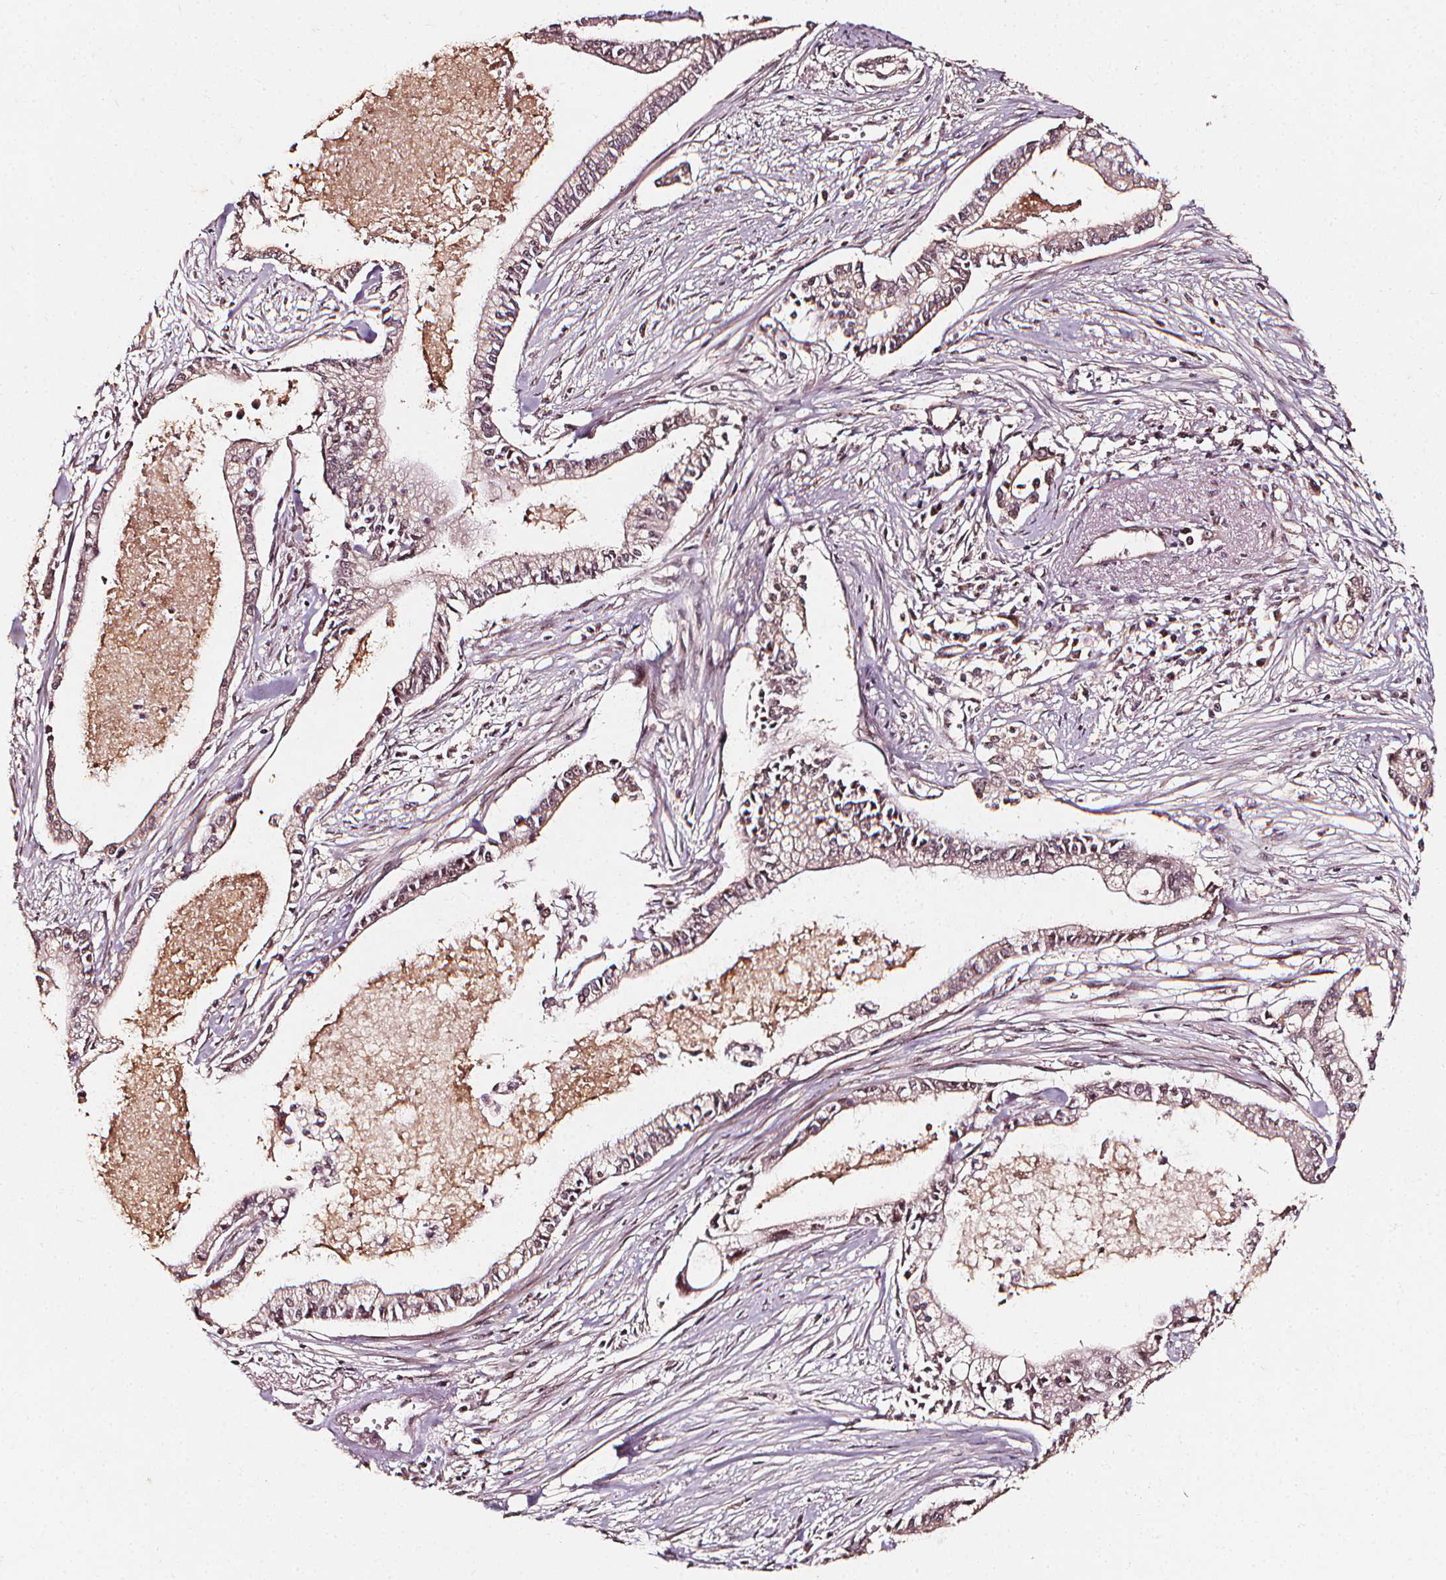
{"staining": {"intensity": "negative", "quantity": "none", "location": "none"}, "tissue": "pancreatic cancer", "cell_type": "Tumor cells", "image_type": "cancer", "snomed": [{"axis": "morphology", "description": "Adenocarcinoma, NOS"}, {"axis": "topography", "description": "Pancreas"}], "caption": "Tumor cells are negative for brown protein staining in pancreatic cancer (adenocarcinoma).", "gene": "EXOSC9", "patient": {"sex": "female", "age": 65}}